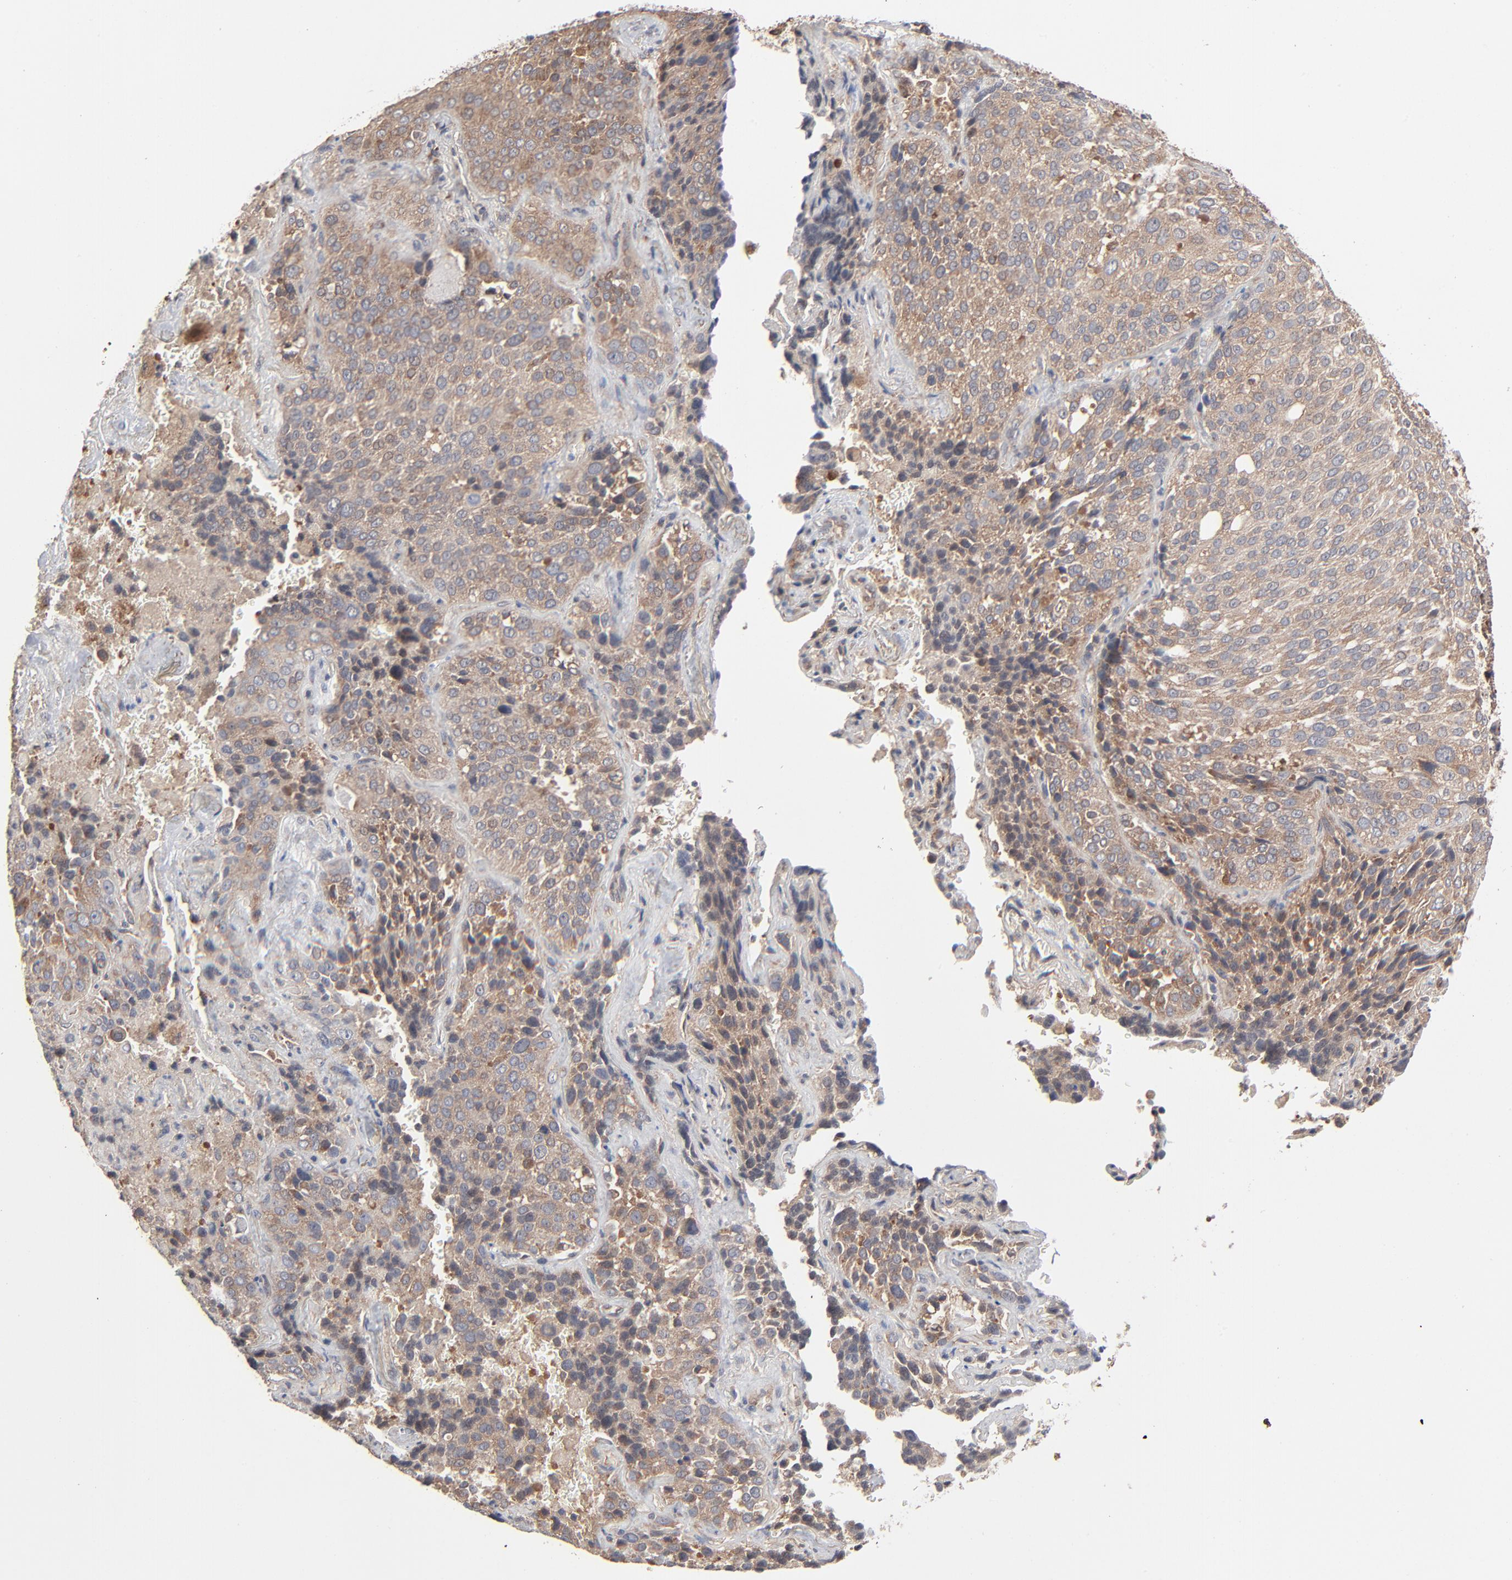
{"staining": {"intensity": "moderate", "quantity": ">75%", "location": "cytoplasmic/membranous"}, "tissue": "lung cancer", "cell_type": "Tumor cells", "image_type": "cancer", "snomed": [{"axis": "morphology", "description": "Squamous cell carcinoma, NOS"}, {"axis": "topography", "description": "Lung"}], "caption": "Human squamous cell carcinoma (lung) stained with a brown dye shows moderate cytoplasmic/membranous positive staining in approximately >75% of tumor cells.", "gene": "ABLIM3", "patient": {"sex": "male", "age": 54}}